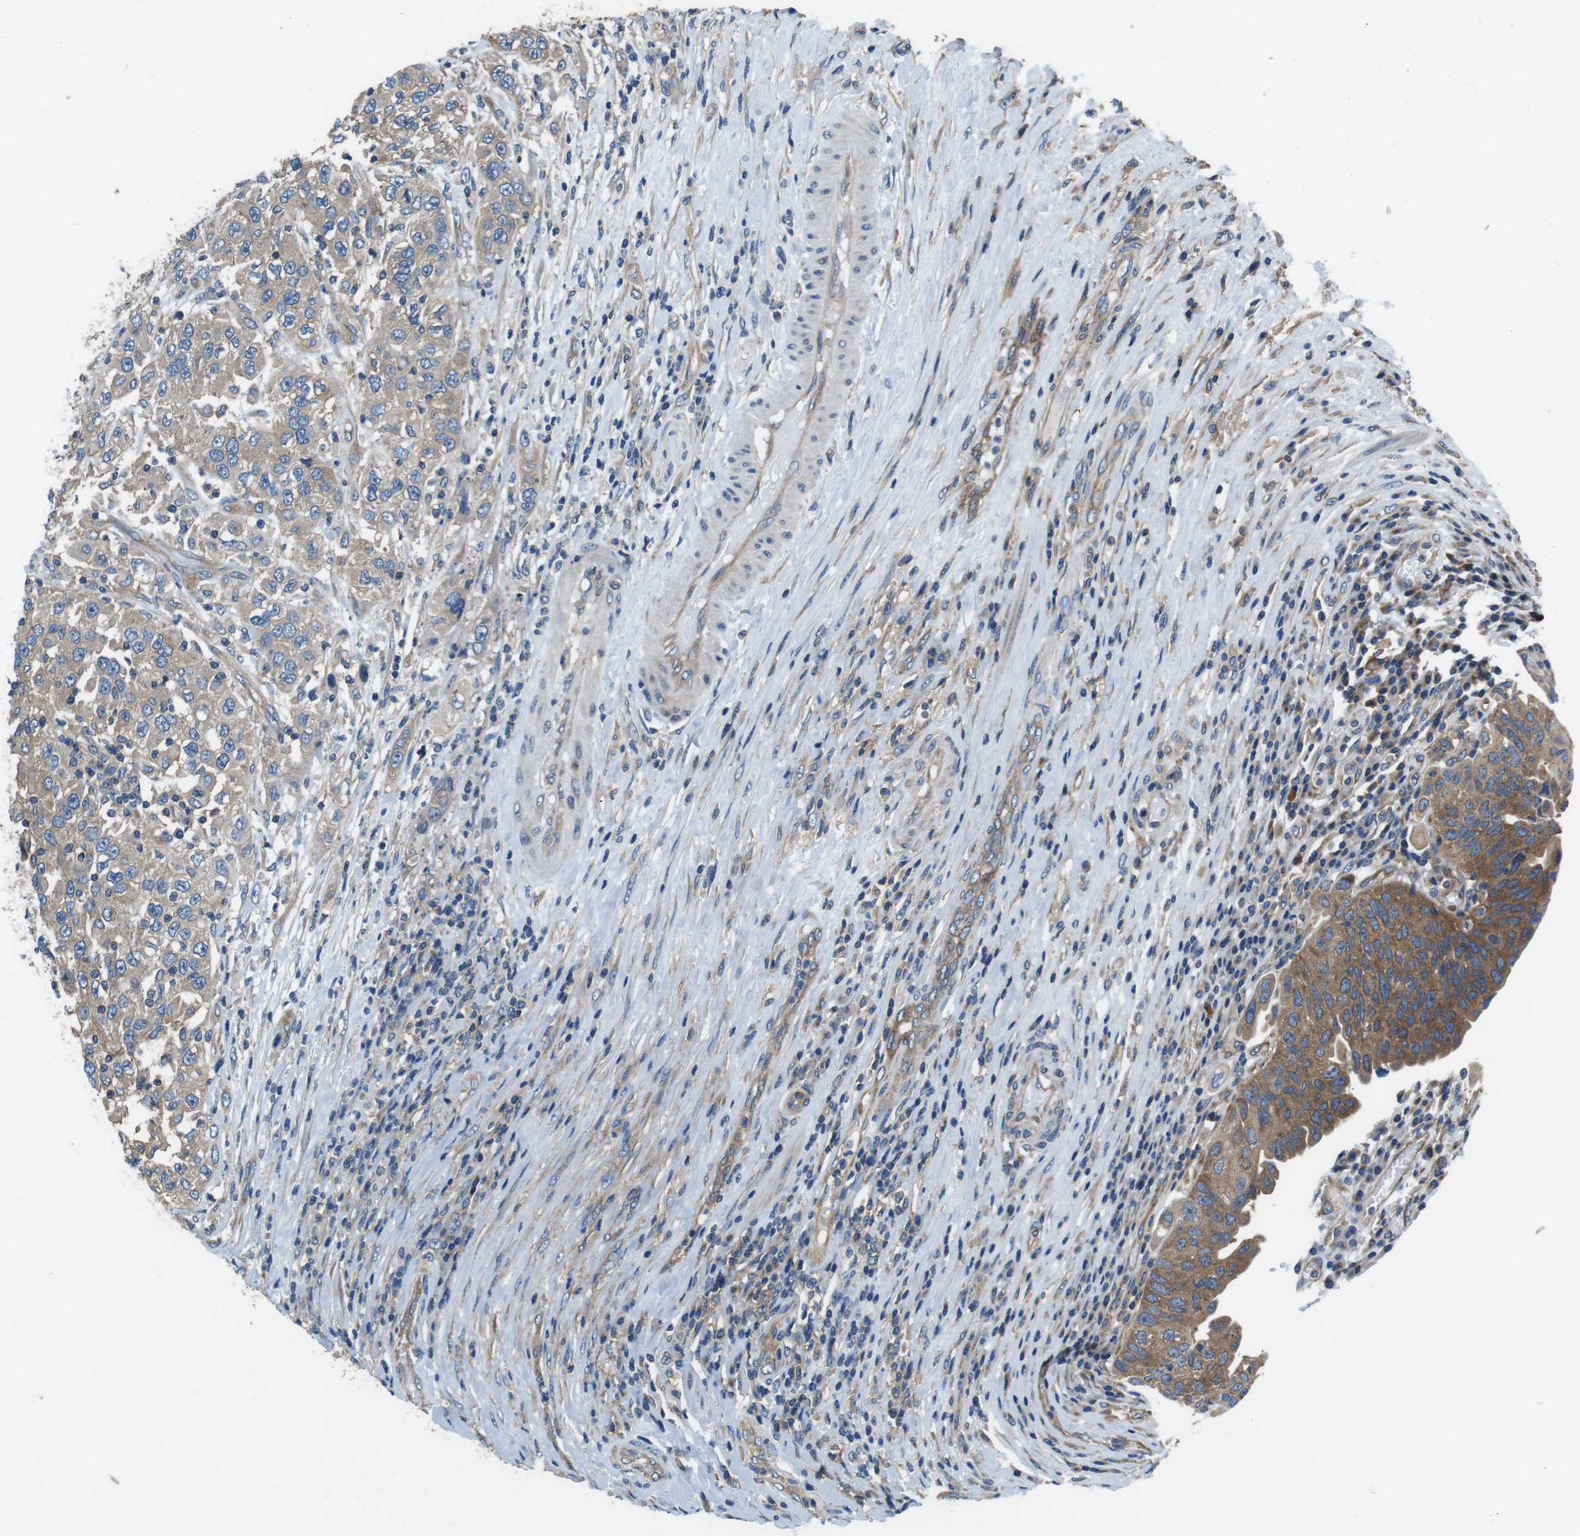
{"staining": {"intensity": "weak", "quantity": ">75%", "location": "cytoplasmic/membranous"}, "tissue": "urothelial cancer", "cell_type": "Tumor cells", "image_type": "cancer", "snomed": [{"axis": "morphology", "description": "Urothelial carcinoma, High grade"}, {"axis": "topography", "description": "Urinary bladder"}], "caption": "Immunohistochemical staining of urothelial cancer displays low levels of weak cytoplasmic/membranous positivity in approximately >75% of tumor cells.", "gene": "DENND4C", "patient": {"sex": "female", "age": 80}}